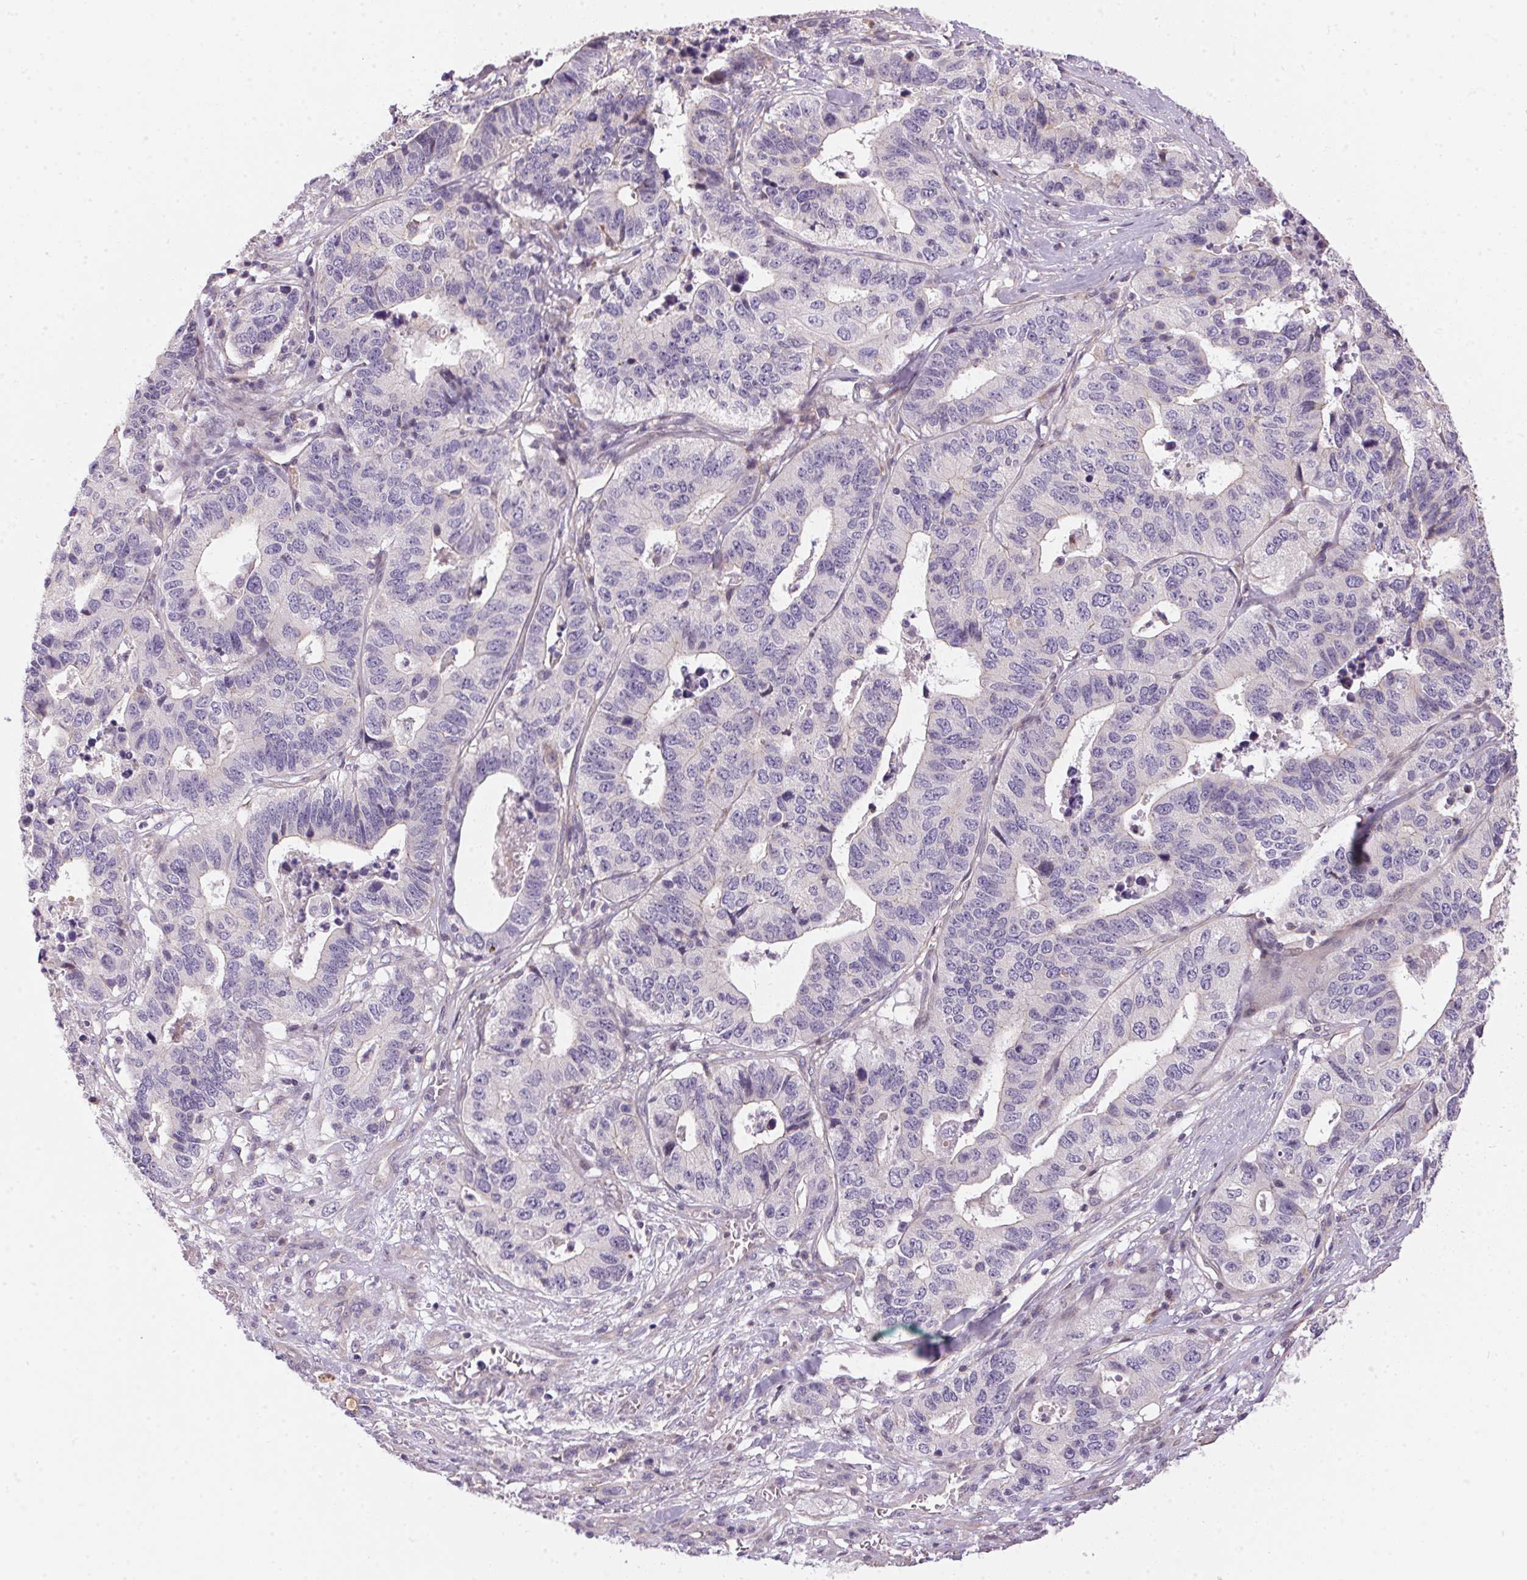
{"staining": {"intensity": "negative", "quantity": "none", "location": "none"}, "tissue": "stomach cancer", "cell_type": "Tumor cells", "image_type": "cancer", "snomed": [{"axis": "morphology", "description": "Adenocarcinoma, NOS"}, {"axis": "topography", "description": "Stomach, upper"}], "caption": "Protein analysis of stomach cancer shows no significant staining in tumor cells.", "gene": "UNC13B", "patient": {"sex": "female", "age": 67}}